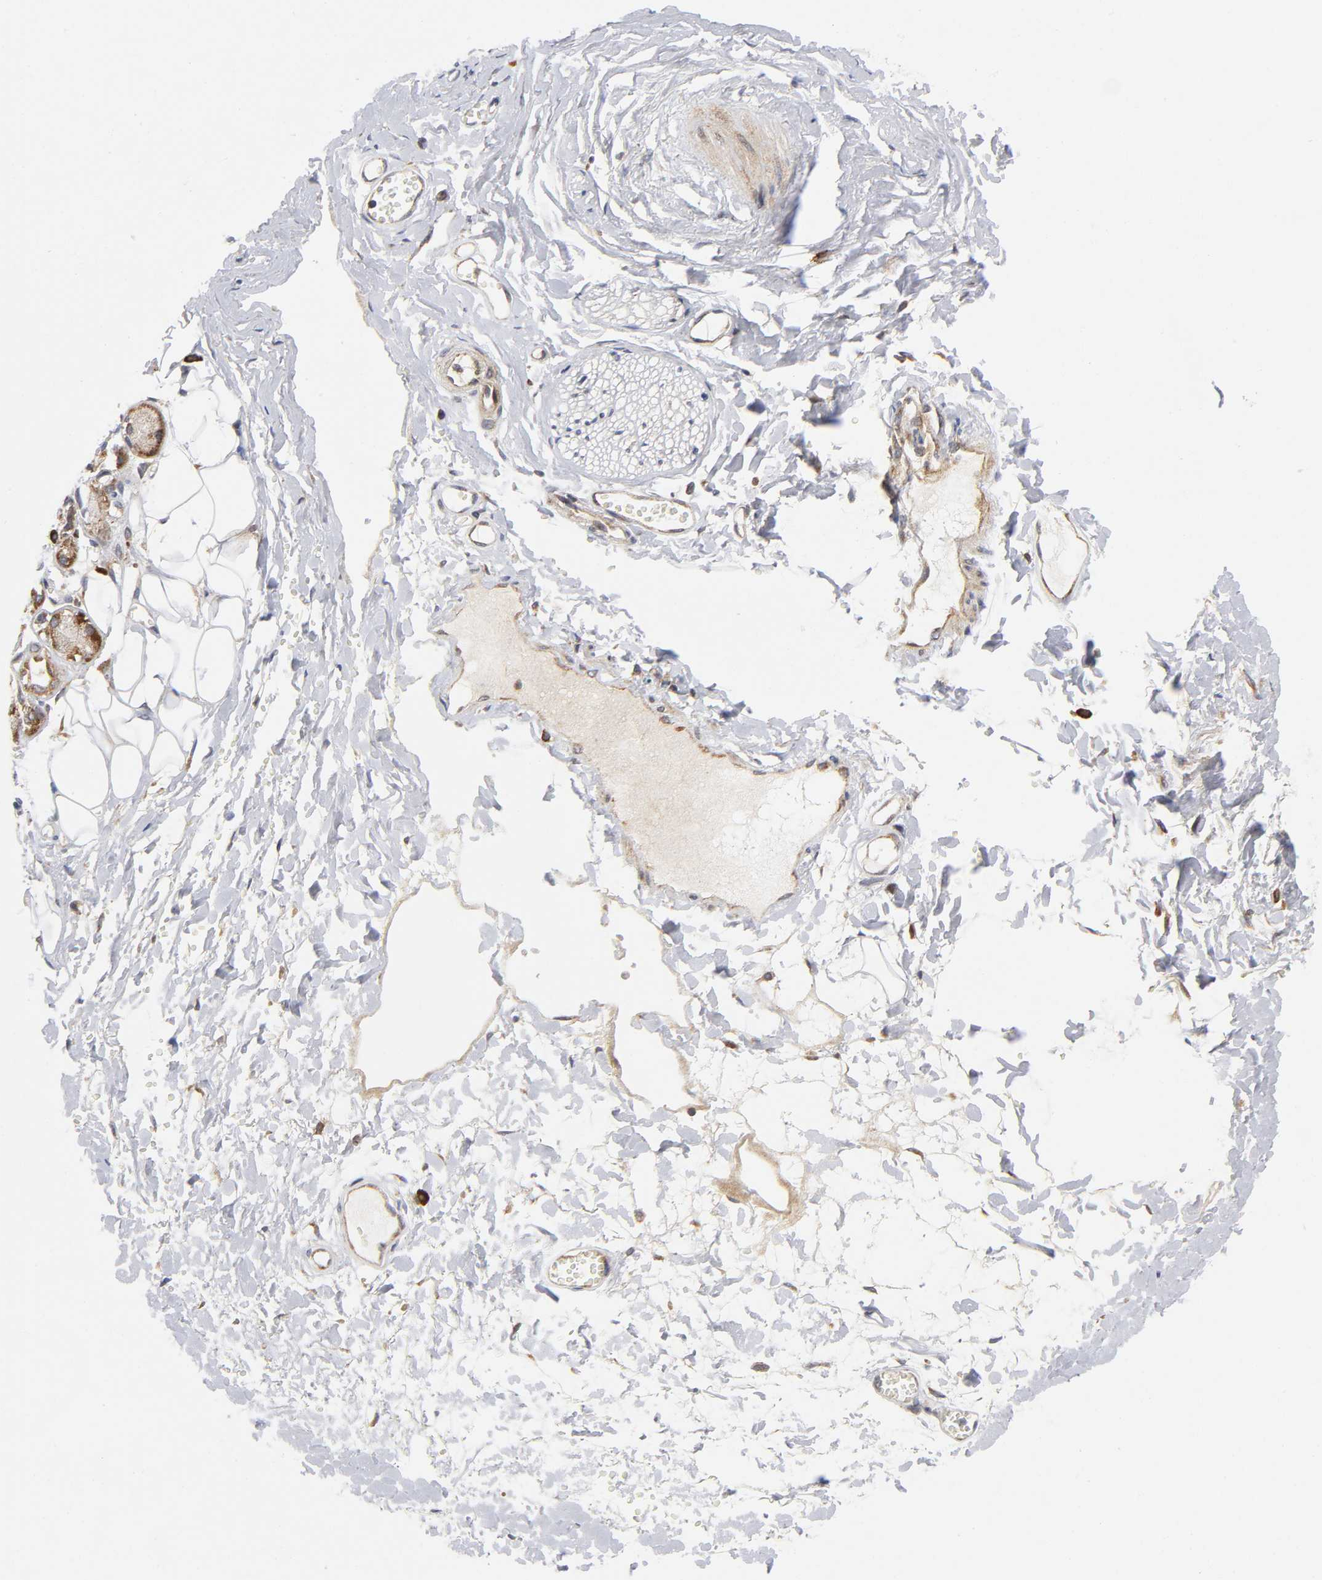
{"staining": {"intensity": "weak", "quantity": ">75%", "location": "cytoplasmic/membranous"}, "tissue": "adipose tissue", "cell_type": "Adipocytes", "image_type": "normal", "snomed": [{"axis": "morphology", "description": "Normal tissue, NOS"}, {"axis": "morphology", "description": "Inflammation, NOS"}, {"axis": "topography", "description": "Salivary gland"}, {"axis": "topography", "description": "Peripheral nerve tissue"}], "caption": "The histopathology image reveals immunohistochemical staining of benign adipose tissue. There is weak cytoplasmic/membranous positivity is present in approximately >75% of adipocytes.", "gene": "EIF5", "patient": {"sex": "female", "age": 75}}